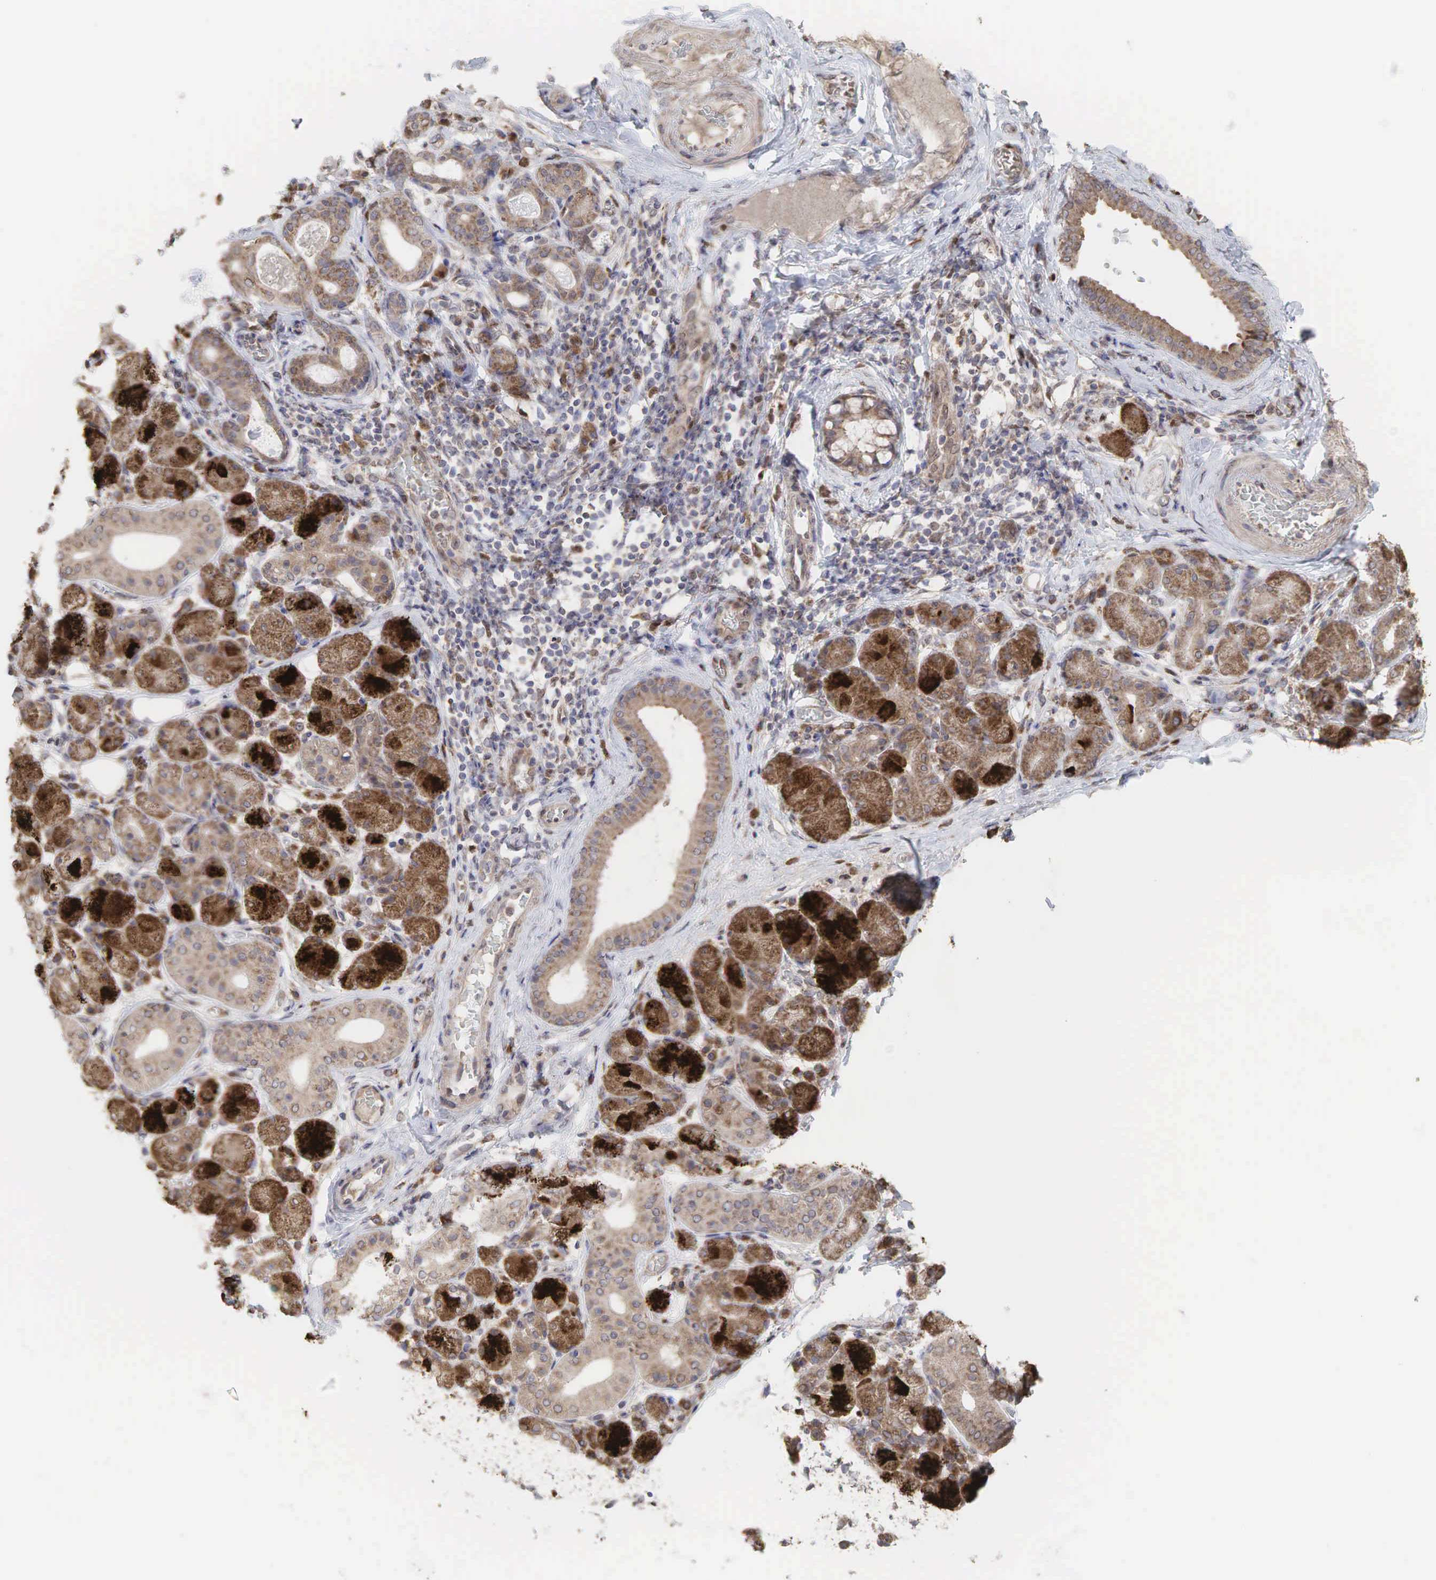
{"staining": {"intensity": "strong", "quantity": "25%-75%", "location": "cytoplasmic/membranous"}, "tissue": "salivary gland", "cell_type": "Glandular cells", "image_type": "normal", "snomed": [{"axis": "morphology", "description": "Normal tissue, NOS"}, {"axis": "topography", "description": "Salivary gland"}, {"axis": "topography", "description": "Peripheral nerve tissue"}], "caption": "This histopathology image demonstrates immunohistochemistry (IHC) staining of benign salivary gland, with high strong cytoplasmic/membranous positivity in approximately 25%-75% of glandular cells.", "gene": "PABPC5", "patient": {"sex": "male", "age": 62}}